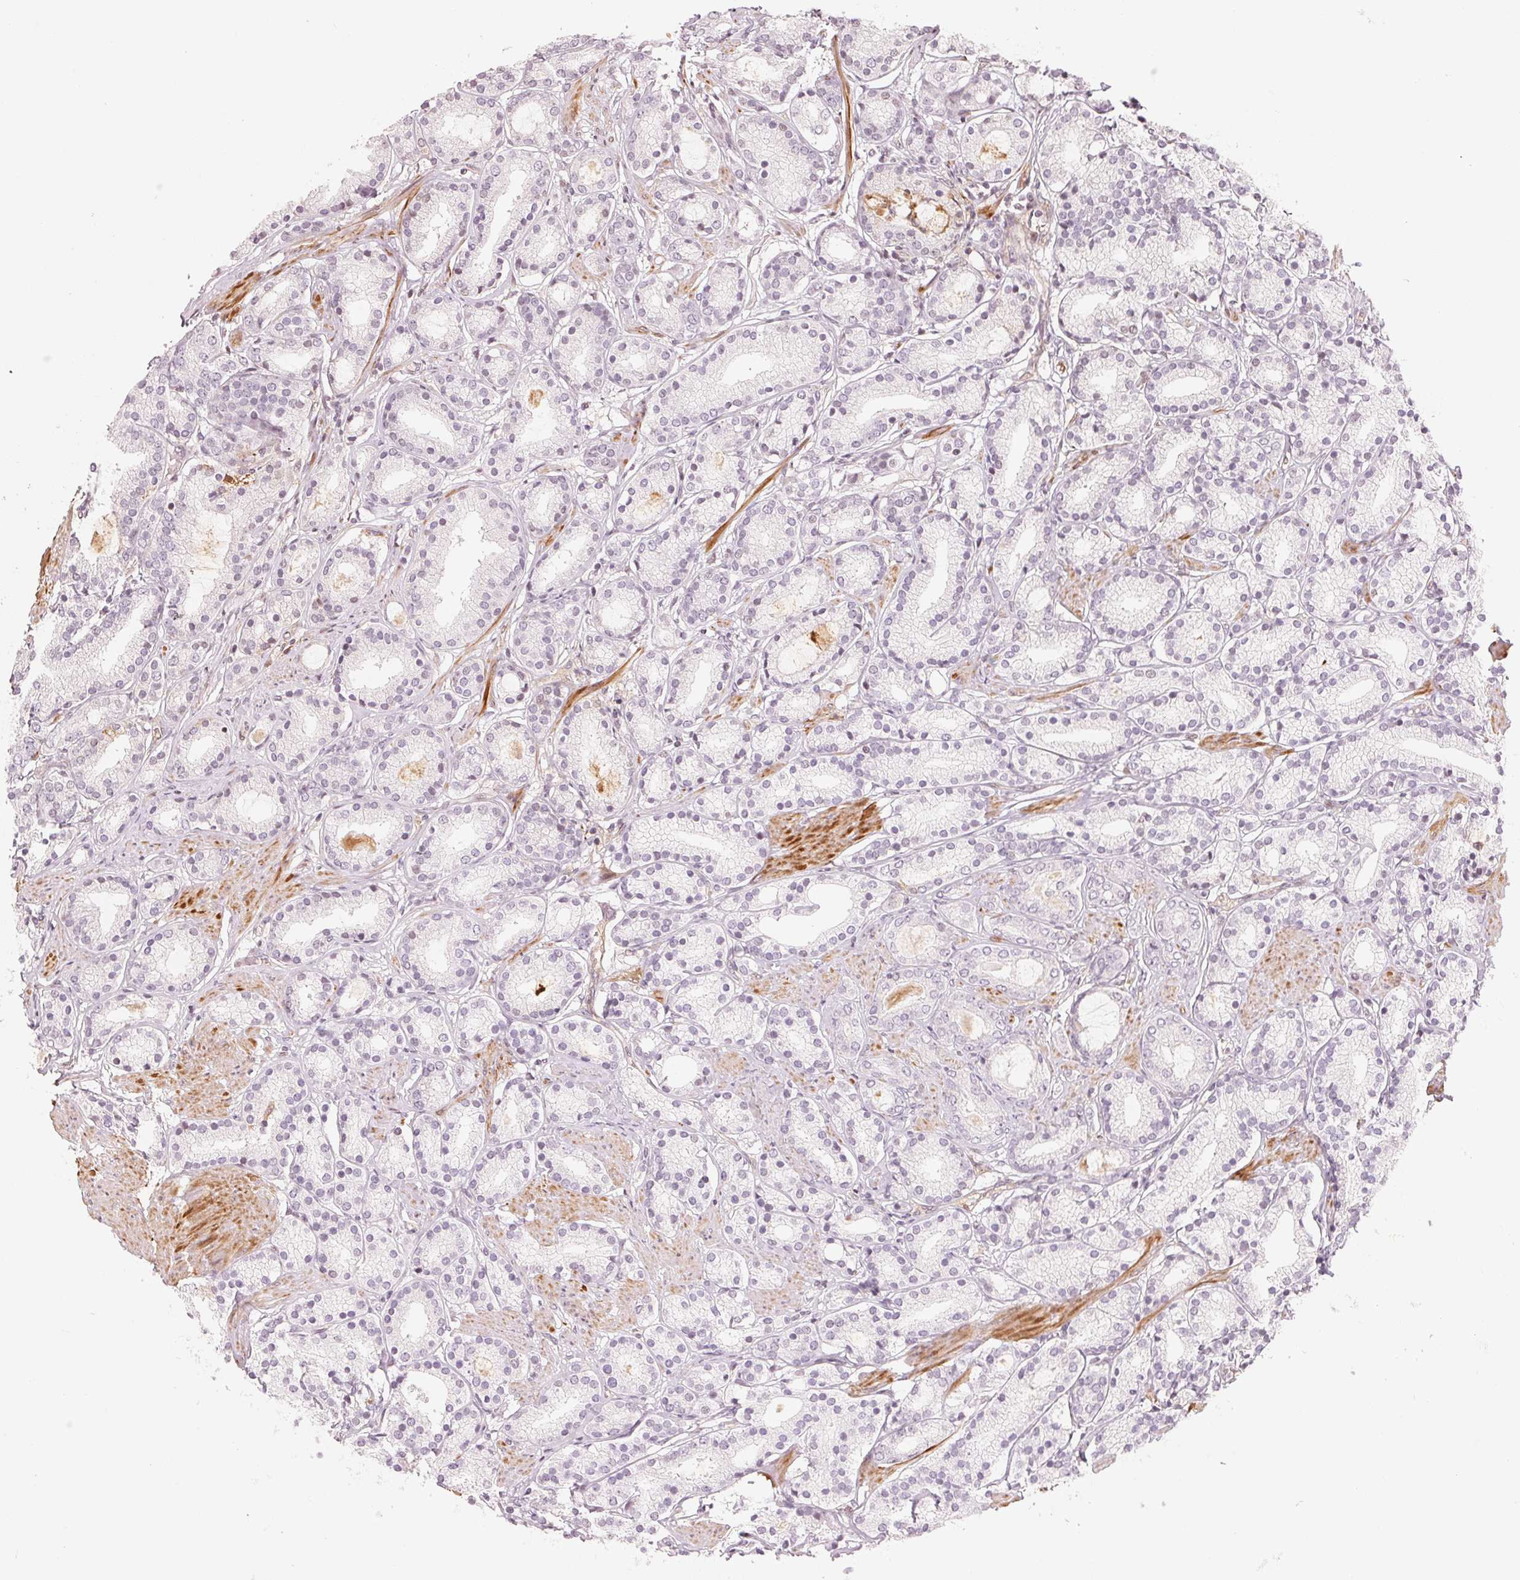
{"staining": {"intensity": "negative", "quantity": "none", "location": "none"}, "tissue": "prostate cancer", "cell_type": "Tumor cells", "image_type": "cancer", "snomed": [{"axis": "morphology", "description": "Adenocarcinoma, High grade"}, {"axis": "topography", "description": "Prostate"}], "caption": "This micrograph is of prostate cancer (high-grade adenocarcinoma) stained with immunohistochemistry to label a protein in brown with the nuclei are counter-stained blue. There is no staining in tumor cells.", "gene": "SLC17A4", "patient": {"sex": "male", "age": 63}}